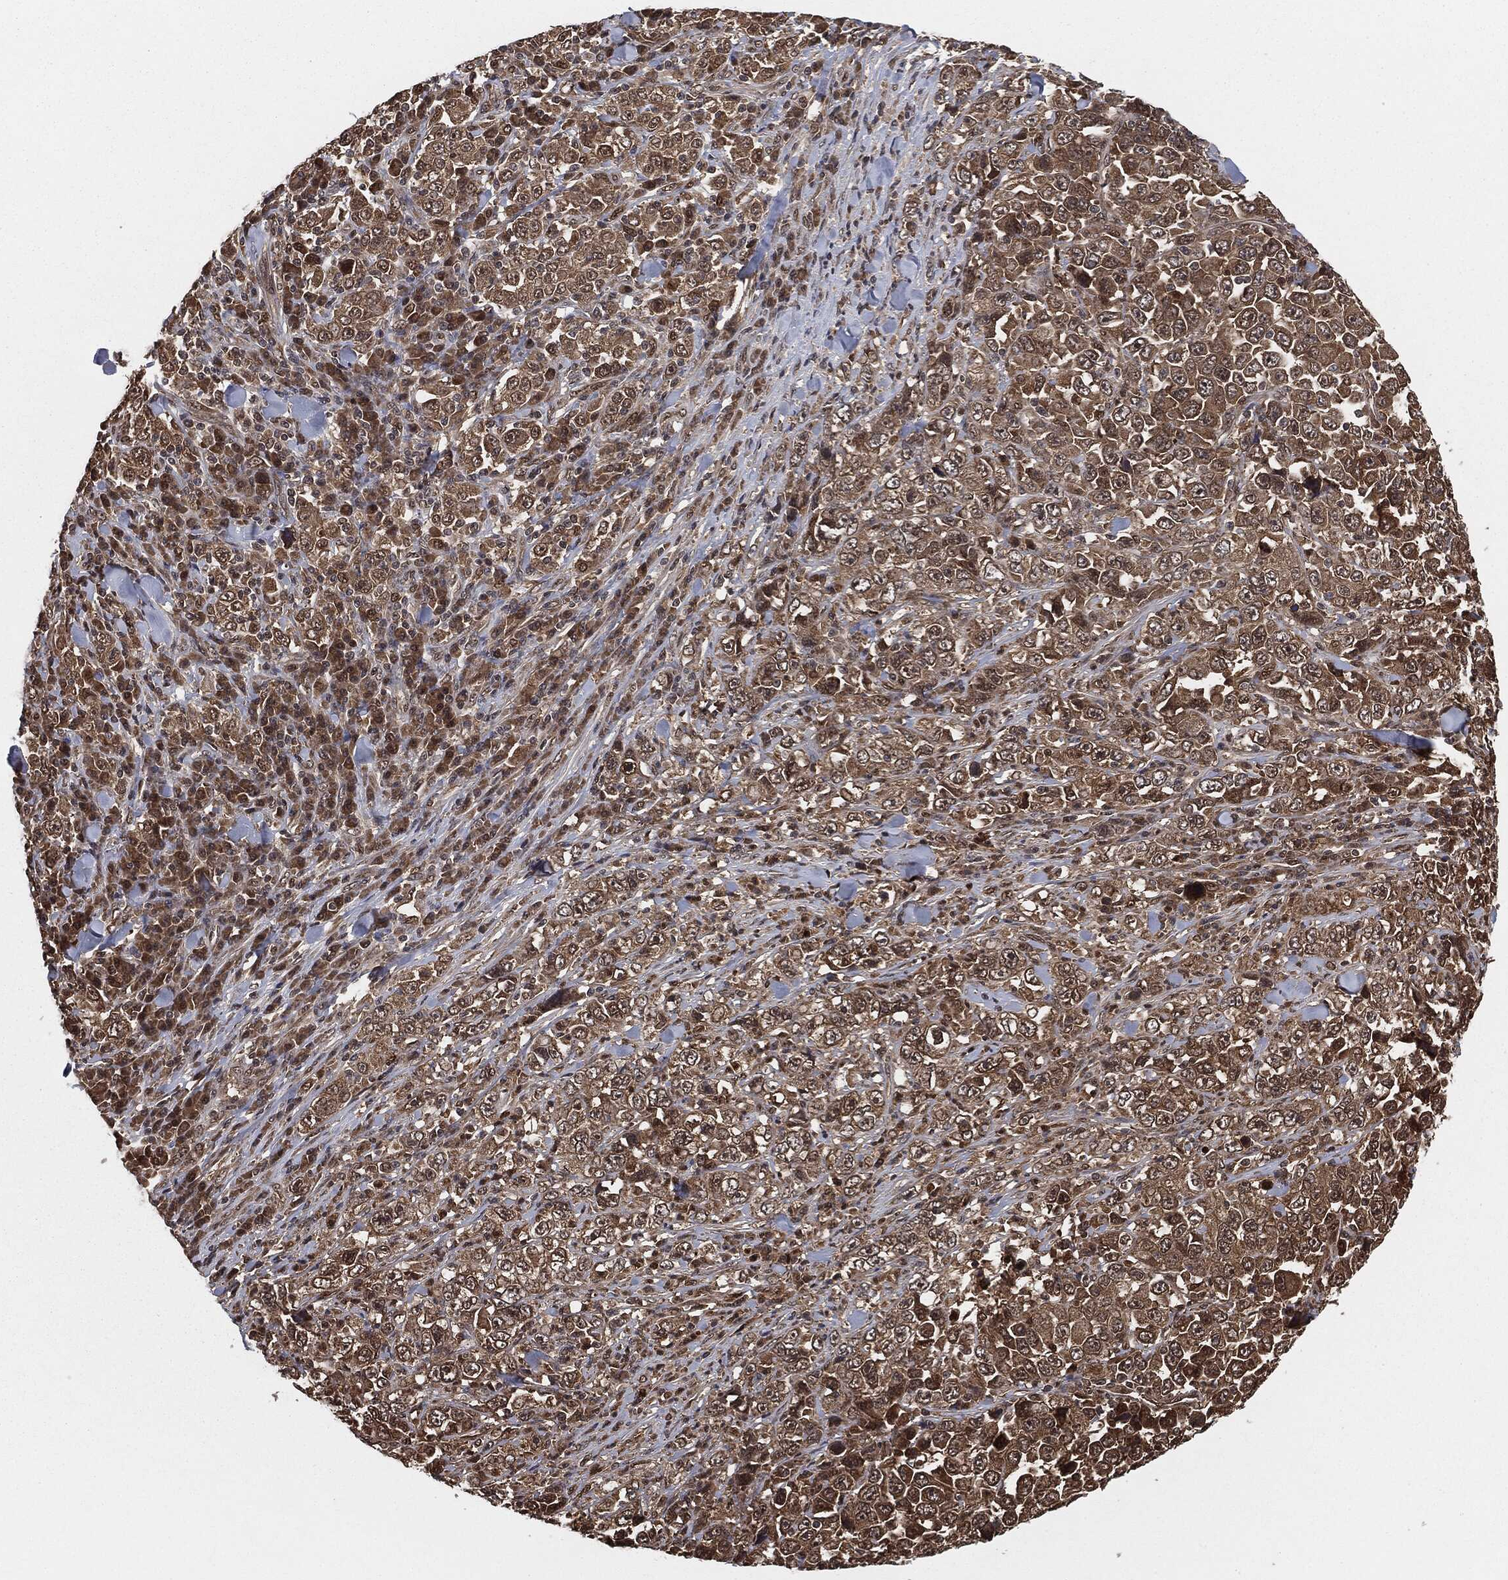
{"staining": {"intensity": "moderate", "quantity": "25%-75%", "location": "cytoplasmic/membranous"}, "tissue": "stomach cancer", "cell_type": "Tumor cells", "image_type": "cancer", "snomed": [{"axis": "morphology", "description": "Normal tissue, NOS"}, {"axis": "morphology", "description": "Adenocarcinoma, NOS"}, {"axis": "topography", "description": "Stomach, upper"}, {"axis": "topography", "description": "Stomach"}], "caption": "A medium amount of moderate cytoplasmic/membranous positivity is identified in about 25%-75% of tumor cells in stomach cancer (adenocarcinoma) tissue.", "gene": "CAPRIN2", "patient": {"sex": "male", "age": 59}}